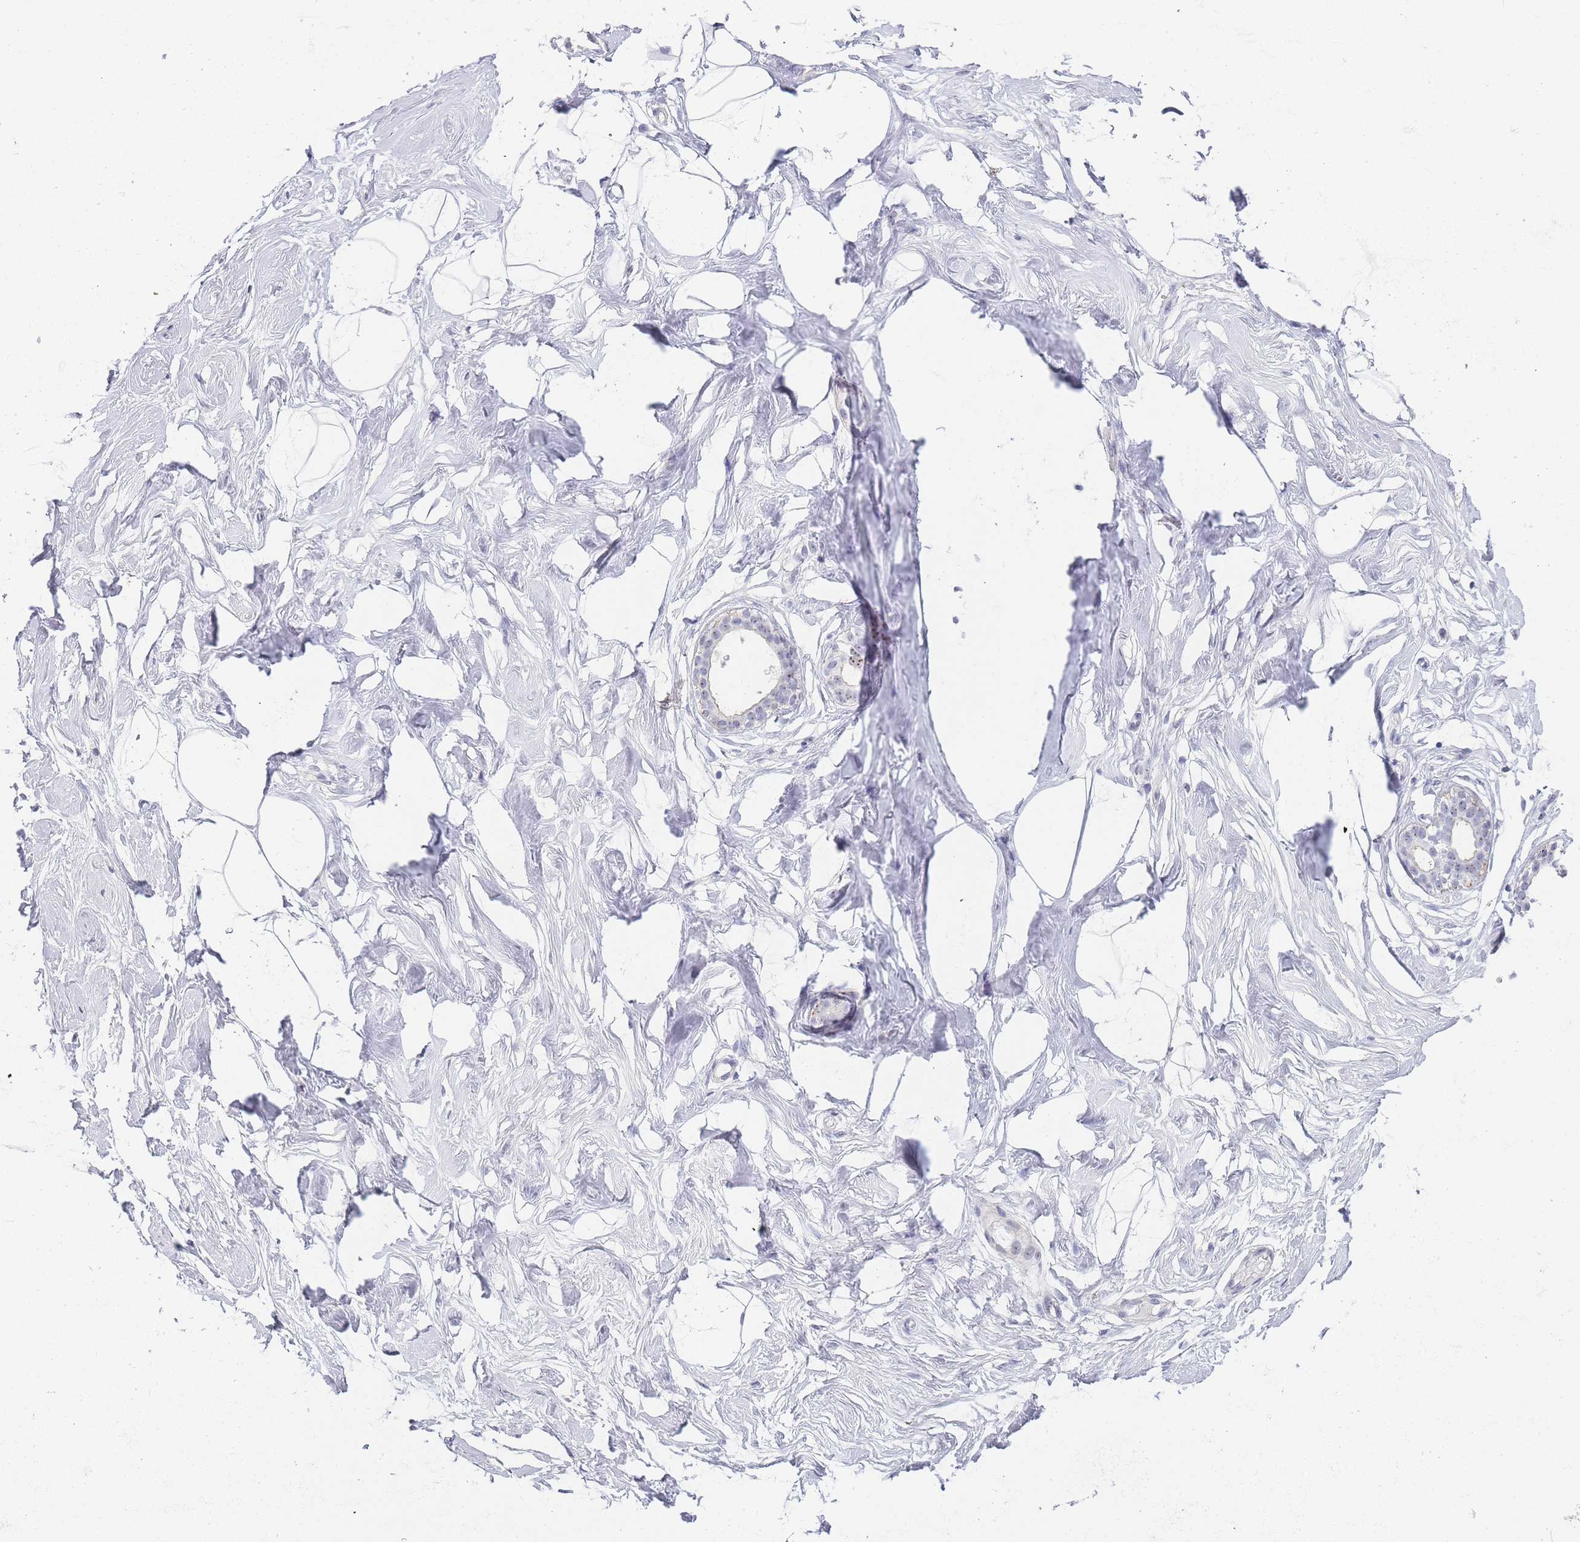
{"staining": {"intensity": "negative", "quantity": "none", "location": "none"}, "tissue": "breast", "cell_type": "Adipocytes", "image_type": "normal", "snomed": [{"axis": "morphology", "description": "Normal tissue, NOS"}, {"axis": "morphology", "description": "Adenoma, NOS"}, {"axis": "topography", "description": "Breast"}], "caption": "The image exhibits no staining of adipocytes in benign breast. (Brightfield microscopy of DAB immunohistochemistry (IHC) at high magnification).", "gene": "NOP14", "patient": {"sex": "female", "age": 23}}